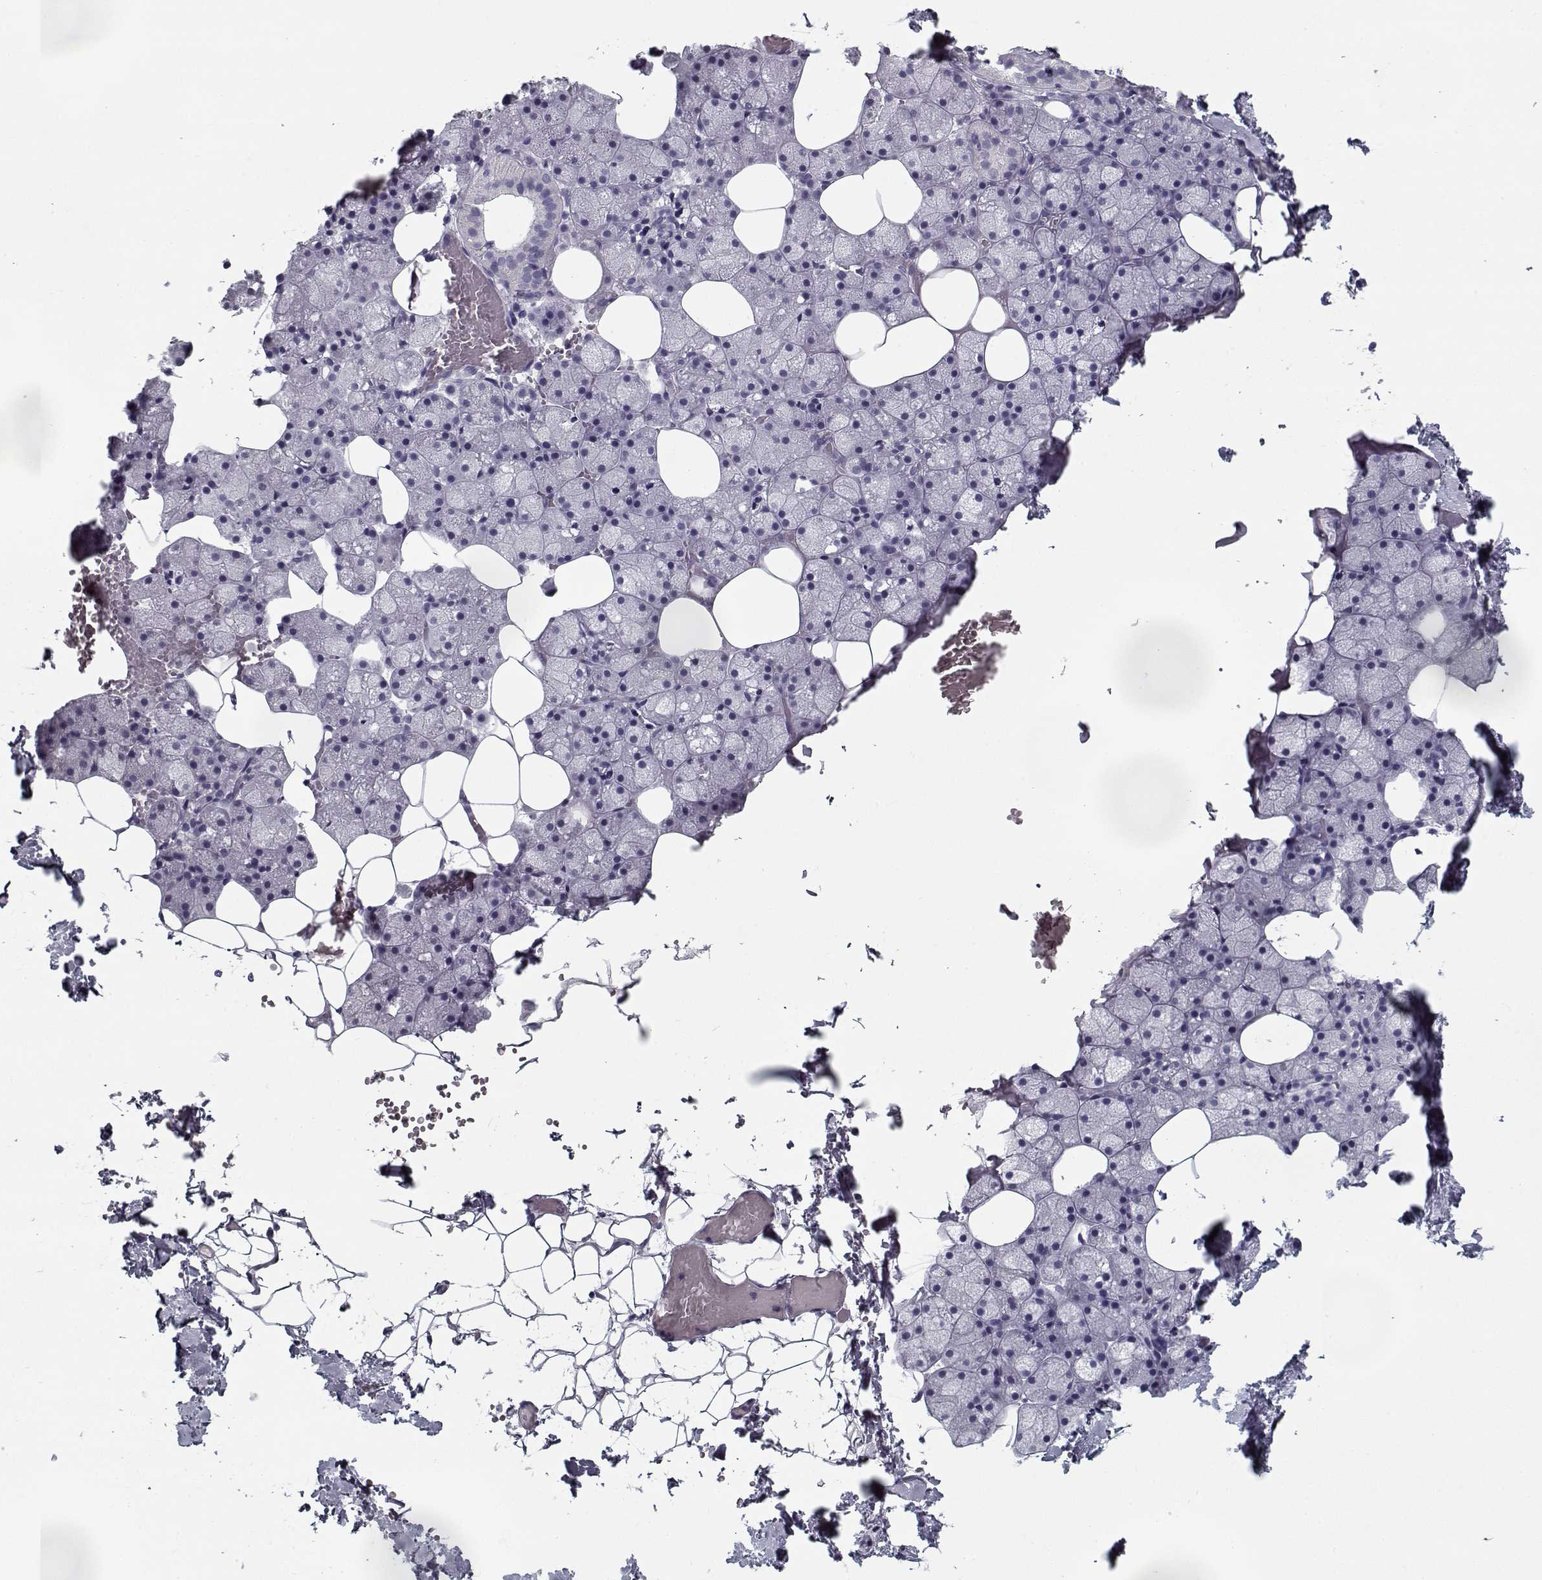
{"staining": {"intensity": "negative", "quantity": "none", "location": "none"}, "tissue": "salivary gland", "cell_type": "Glandular cells", "image_type": "normal", "snomed": [{"axis": "morphology", "description": "Normal tissue, NOS"}, {"axis": "topography", "description": "Salivary gland"}], "caption": "This is an immunohistochemistry (IHC) photomicrograph of benign salivary gland. There is no staining in glandular cells.", "gene": "RNF32", "patient": {"sex": "male", "age": 38}}